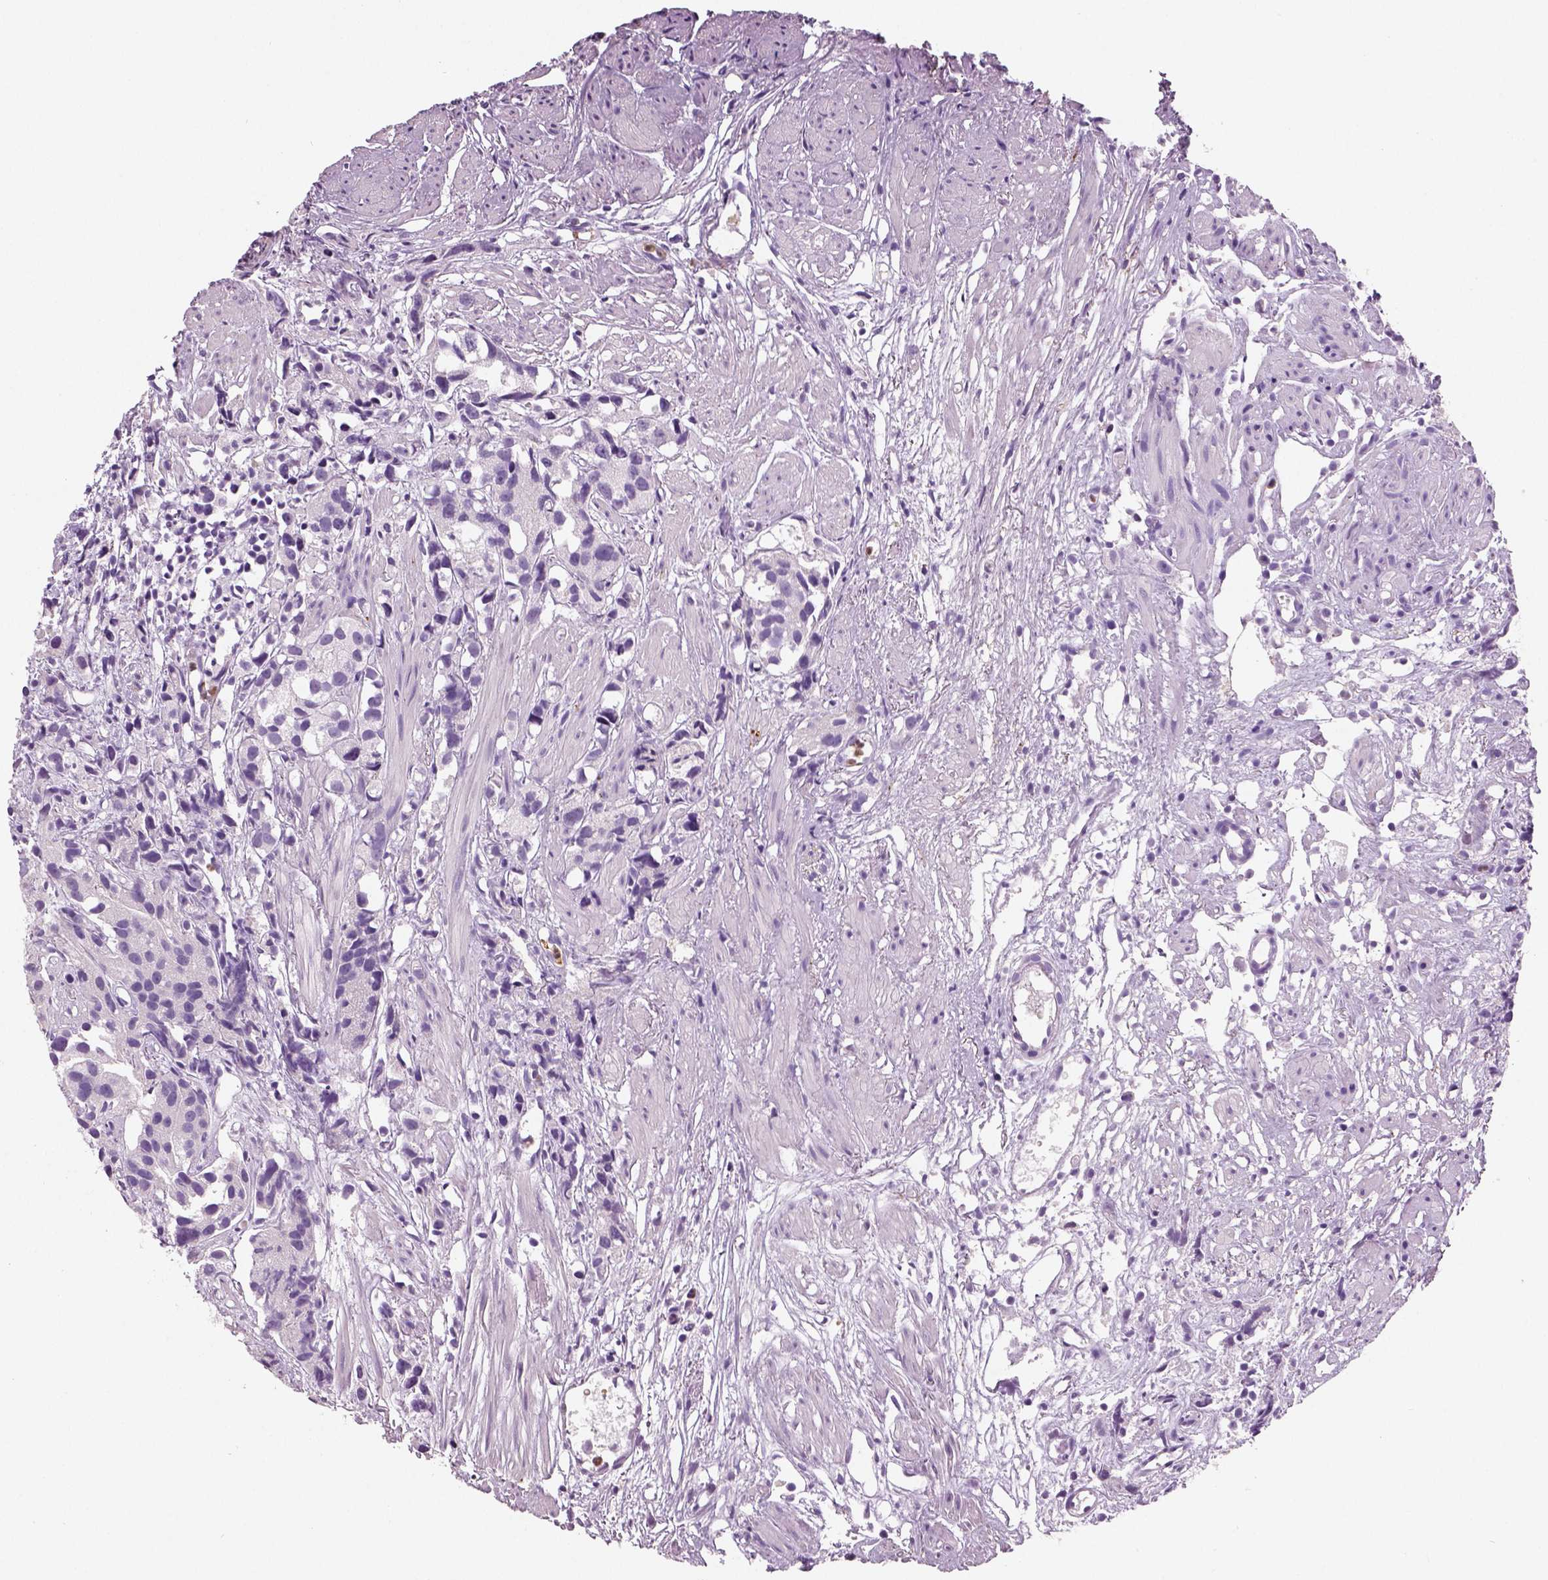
{"staining": {"intensity": "negative", "quantity": "none", "location": "none"}, "tissue": "prostate cancer", "cell_type": "Tumor cells", "image_type": "cancer", "snomed": [{"axis": "morphology", "description": "Adenocarcinoma, High grade"}, {"axis": "topography", "description": "Prostate"}], "caption": "This is a micrograph of immunohistochemistry (IHC) staining of high-grade adenocarcinoma (prostate), which shows no expression in tumor cells.", "gene": "NECAB2", "patient": {"sex": "male", "age": 68}}